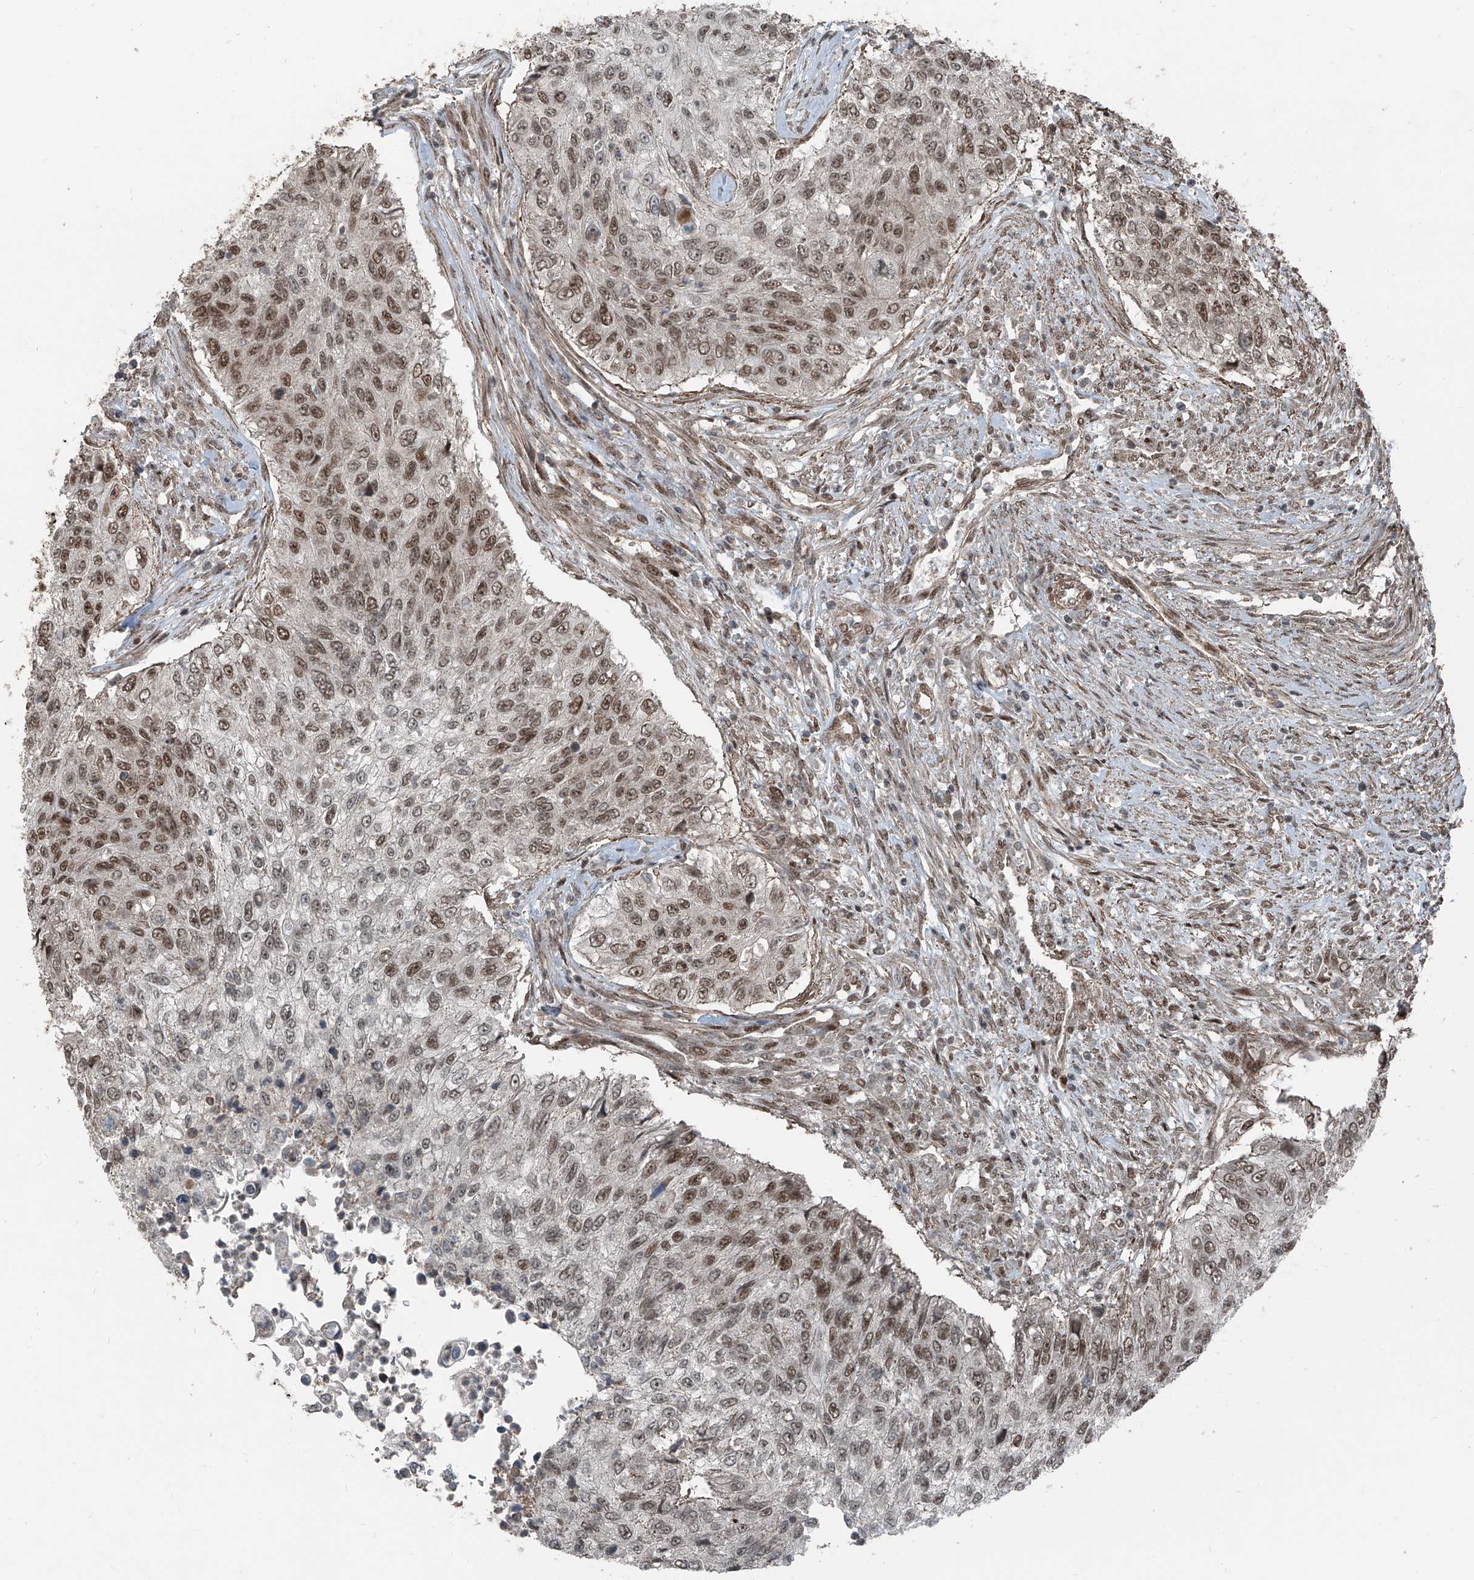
{"staining": {"intensity": "moderate", "quantity": ">75%", "location": "nuclear"}, "tissue": "urothelial cancer", "cell_type": "Tumor cells", "image_type": "cancer", "snomed": [{"axis": "morphology", "description": "Urothelial carcinoma, High grade"}, {"axis": "topography", "description": "Urinary bladder"}], "caption": "Immunohistochemistry of human urothelial cancer displays medium levels of moderate nuclear staining in about >75% of tumor cells. Using DAB (brown) and hematoxylin (blue) stains, captured at high magnification using brightfield microscopy.", "gene": "ZNF570", "patient": {"sex": "female", "age": 60}}